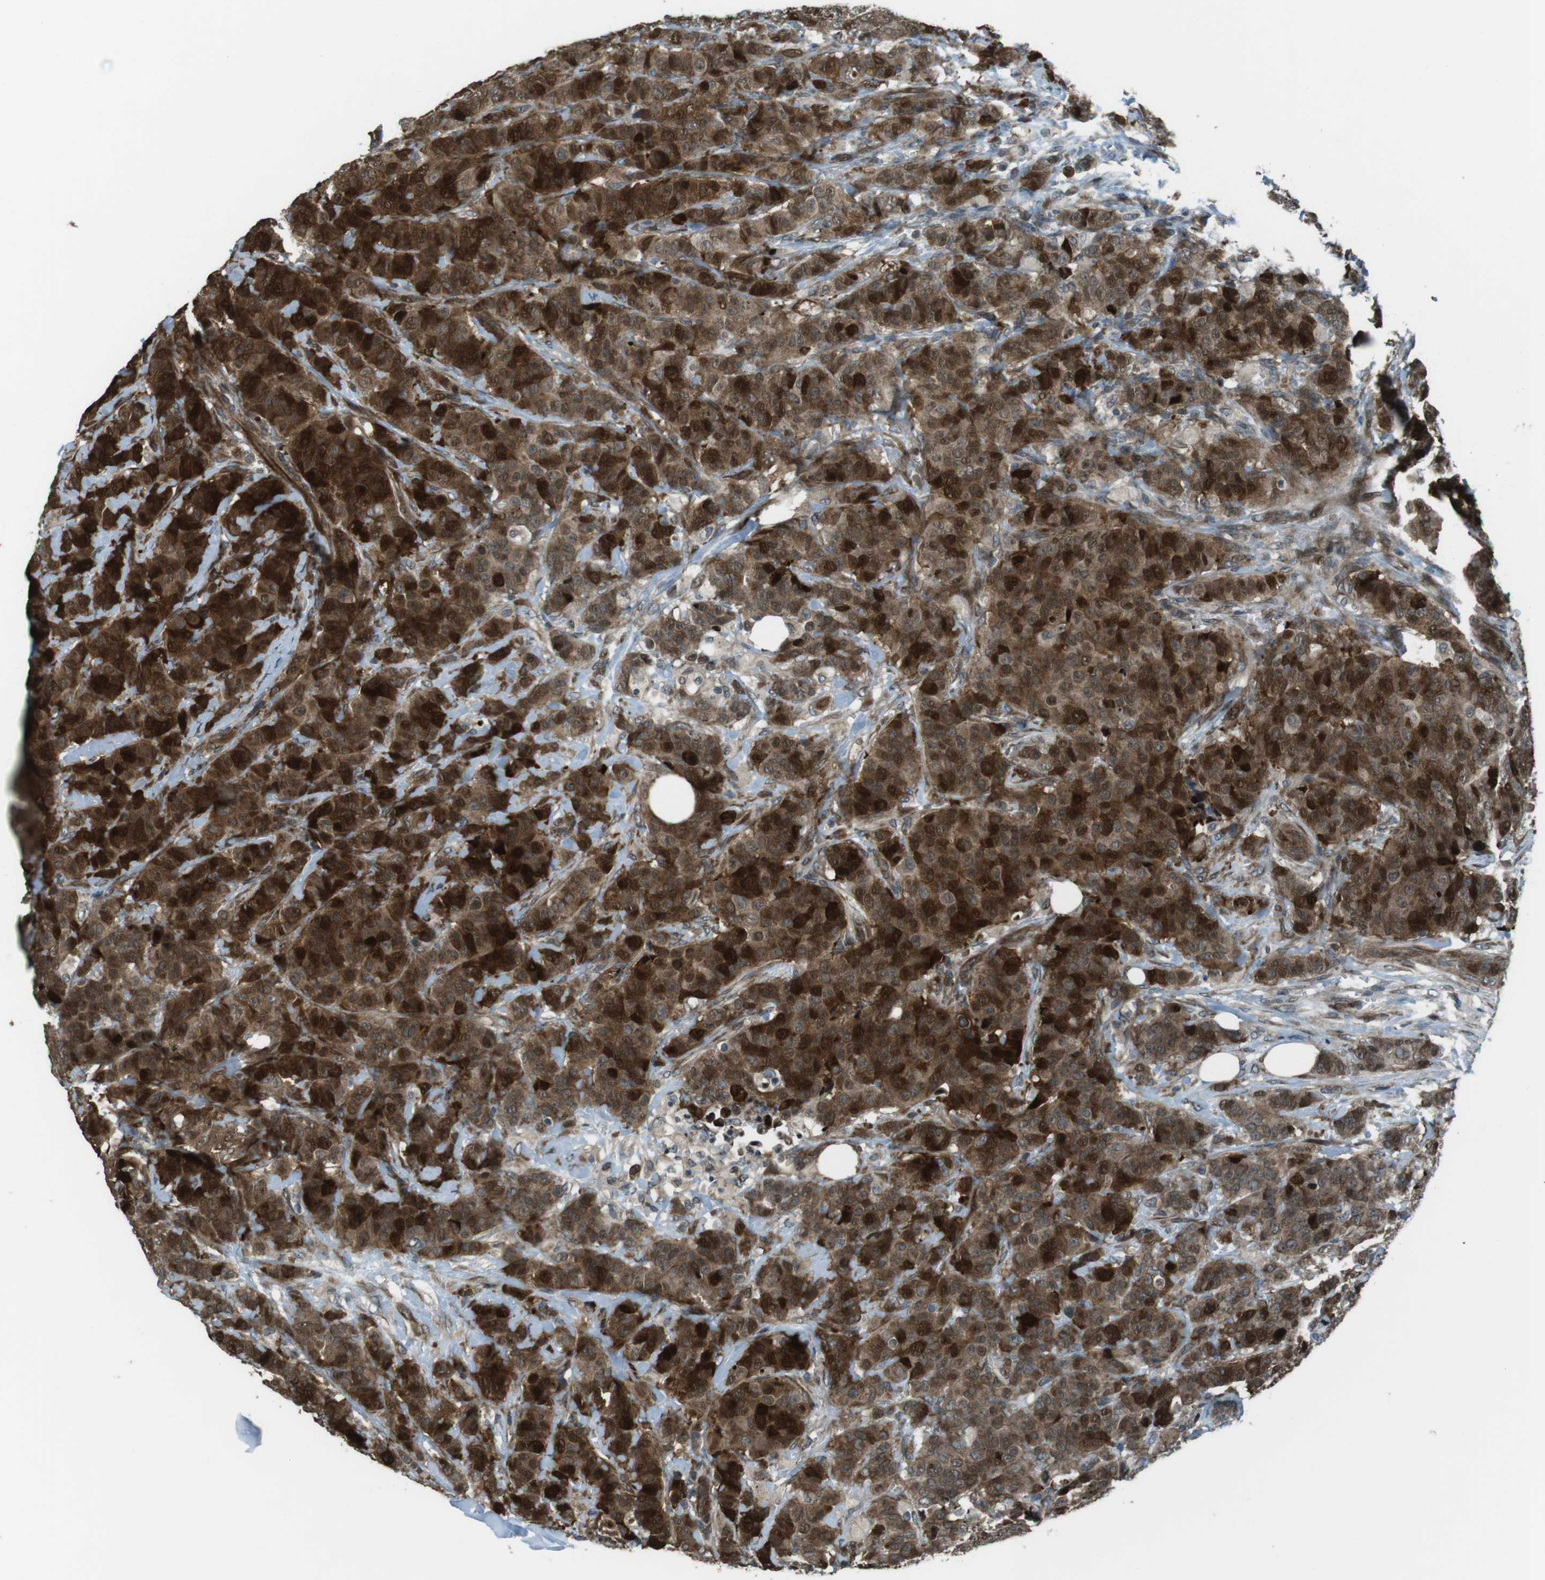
{"staining": {"intensity": "strong", "quantity": ">75%", "location": "cytoplasmic/membranous,nuclear"}, "tissue": "breast cancer", "cell_type": "Tumor cells", "image_type": "cancer", "snomed": [{"axis": "morphology", "description": "Normal tissue, NOS"}, {"axis": "morphology", "description": "Duct carcinoma"}, {"axis": "topography", "description": "Breast"}], "caption": "Tumor cells reveal high levels of strong cytoplasmic/membranous and nuclear staining in about >75% of cells in breast cancer.", "gene": "ZNF330", "patient": {"sex": "female", "age": 40}}